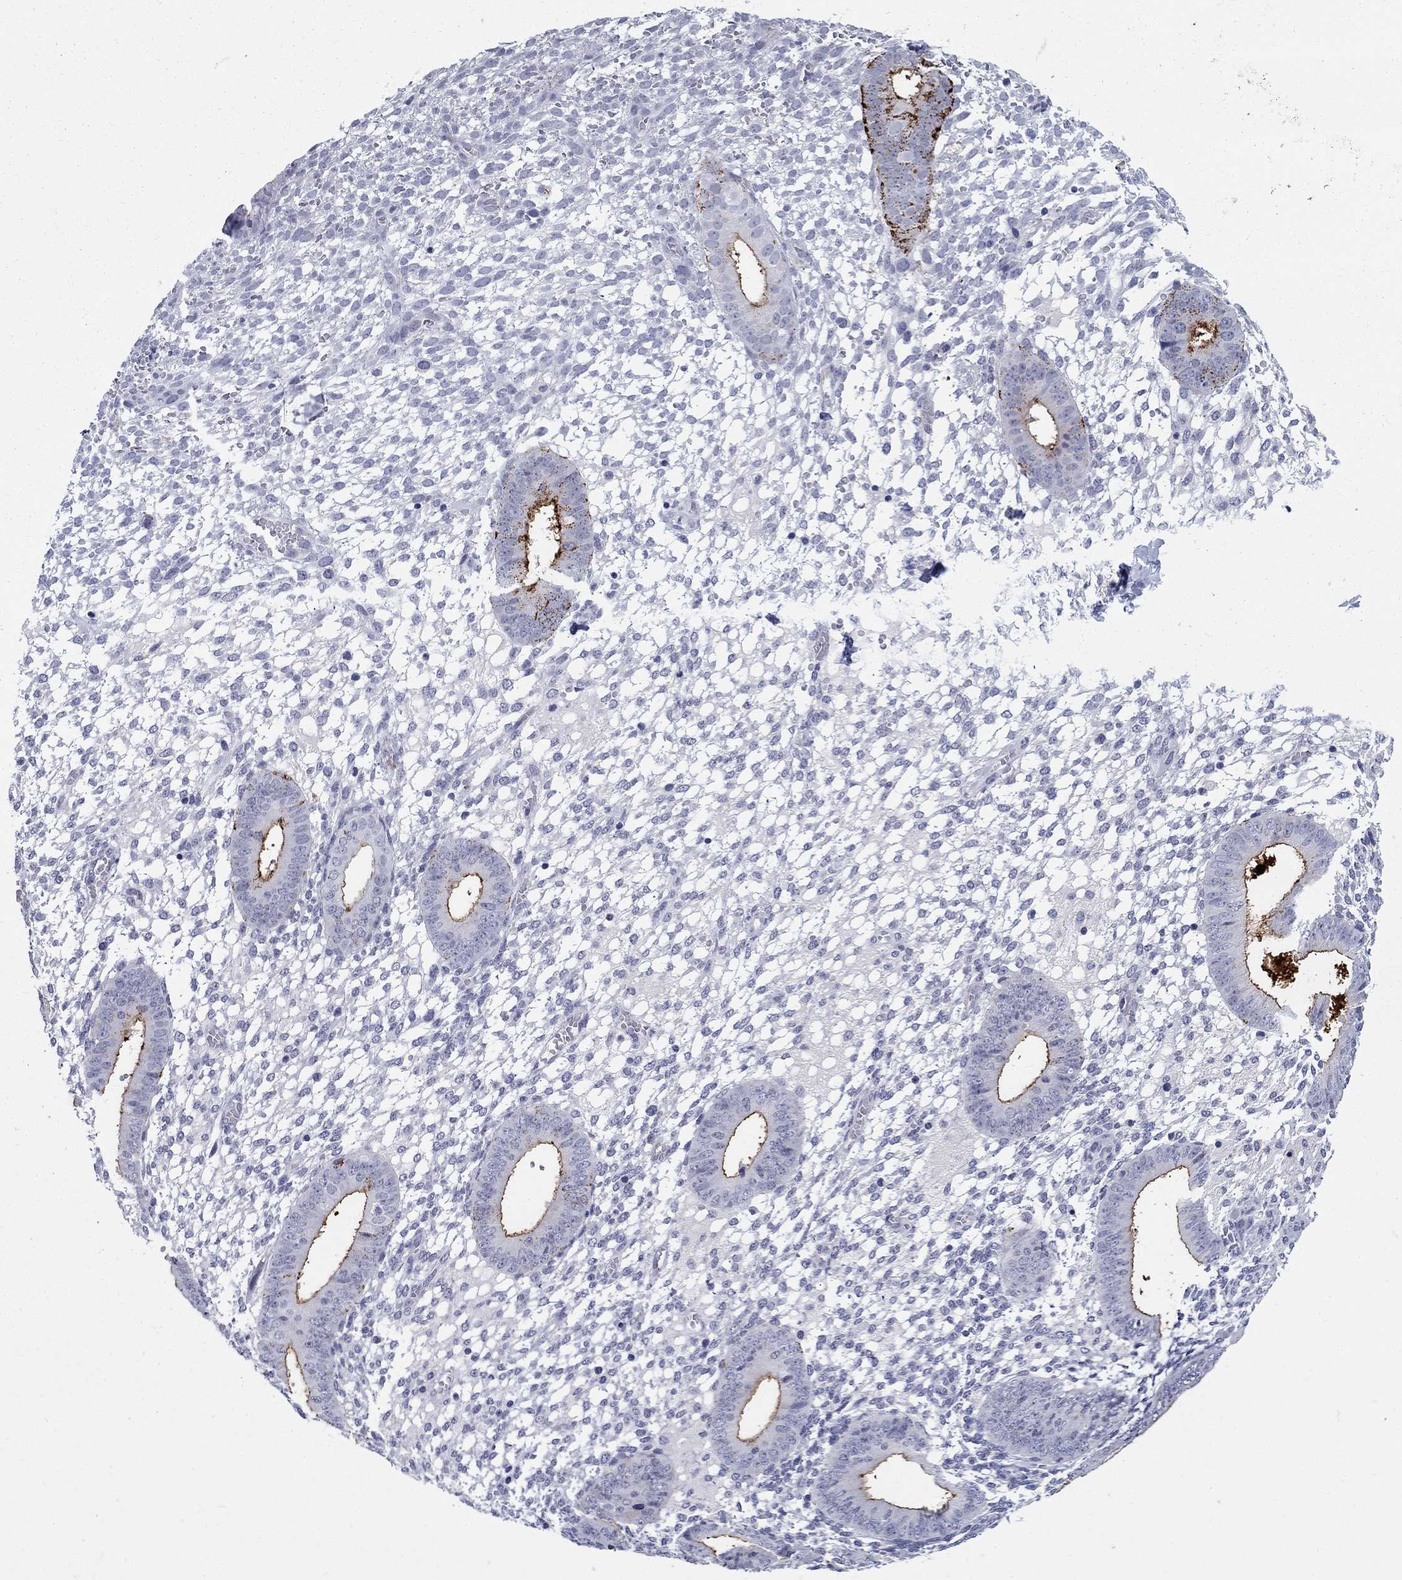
{"staining": {"intensity": "negative", "quantity": "none", "location": "none"}, "tissue": "endometrium", "cell_type": "Cells in endometrial stroma", "image_type": "normal", "snomed": [{"axis": "morphology", "description": "Normal tissue, NOS"}, {"axis": "topography", "description": "Endometrium"}], "caption": "High magnification brightfield microscopy of normal endometrium stained with DAB (3,3'-diaminobenzidine) (brown) and counterstained with hematoxylin (blue): cells in endometrial stroma show no significant staining.", "gene": "C4orf19", "patient": {"sex": "female", "age": 39}}